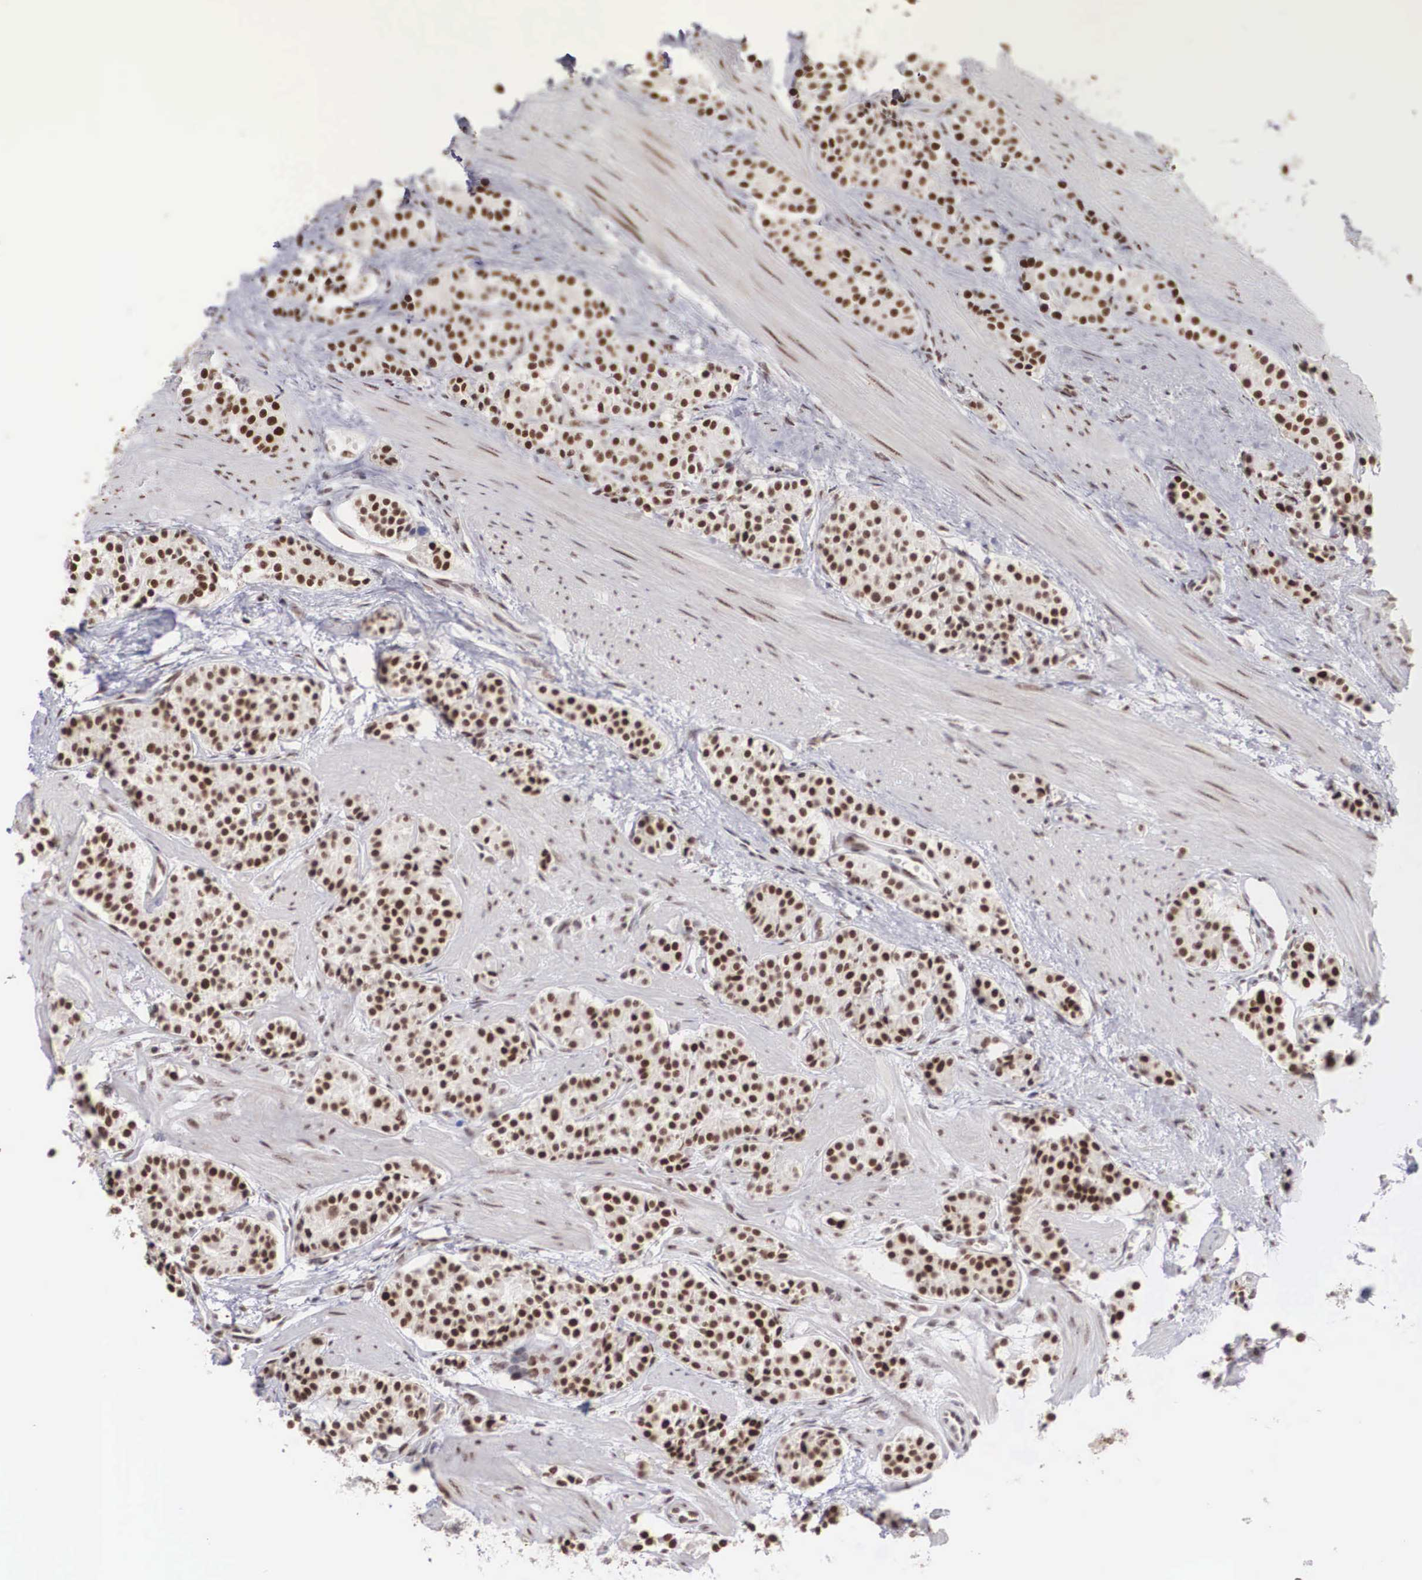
{"staining": {"intensity": "strong", "quantity": ">75%", "location": "nuclear"}, "tissue": "carcinoid", "cell_type": "Tumor cells", "image_type": "cancer", "snomed": [{"axis": "morphology", "description": "Carcinoid, malignant, NOS"}, {"axis": "topography", "description": "Stomach"}], "caption": "A brown stain labels strong nuclear expression of a protein in human carcinoid tumor cells.", "gene": "HTATSF1", "patient": {"sex": "female", "age": 76}}